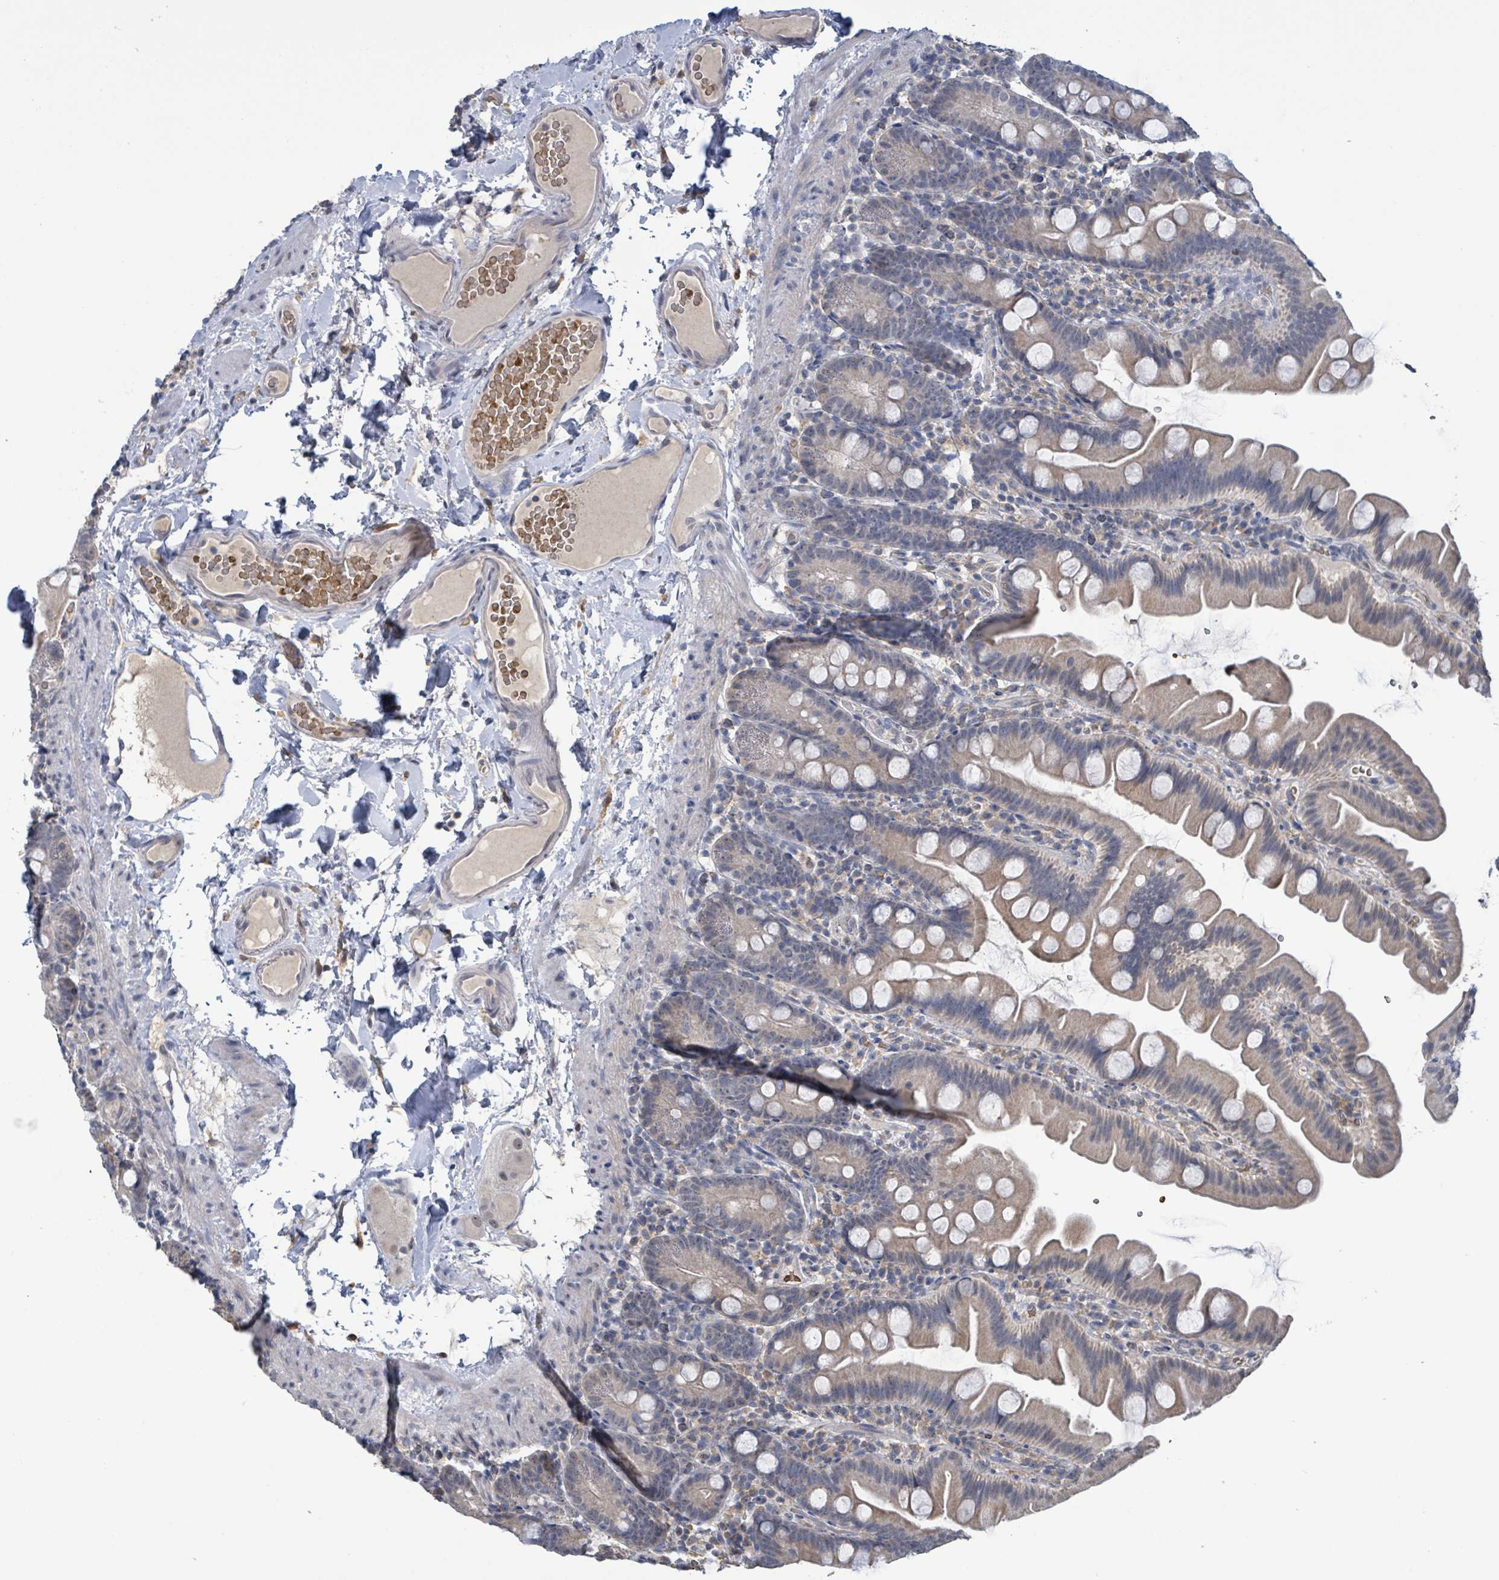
{"staining": {"intensity": "weak", "quantity": "25%-75%", "location": "cytoplasmic/membranous"}, "tissue": "small intestine", "cell_type": "Glandular cells", "image_type": "normal", "snomed": [{"axis": "morphology", "description": "Normal tissue, NOS"}, {"axis": "topography", "description": "Small intestine"}], "caption": "Immunohistochemistry (IHC) micrograph of normal human small intestine stained for a protein (brown), which displays low levels of weak cytoplasmic/membranous positivity in approximately 25%-75% of glandular cells.", "gene": "SEBOX", "patient": {"sex": "female", "age": 68}}